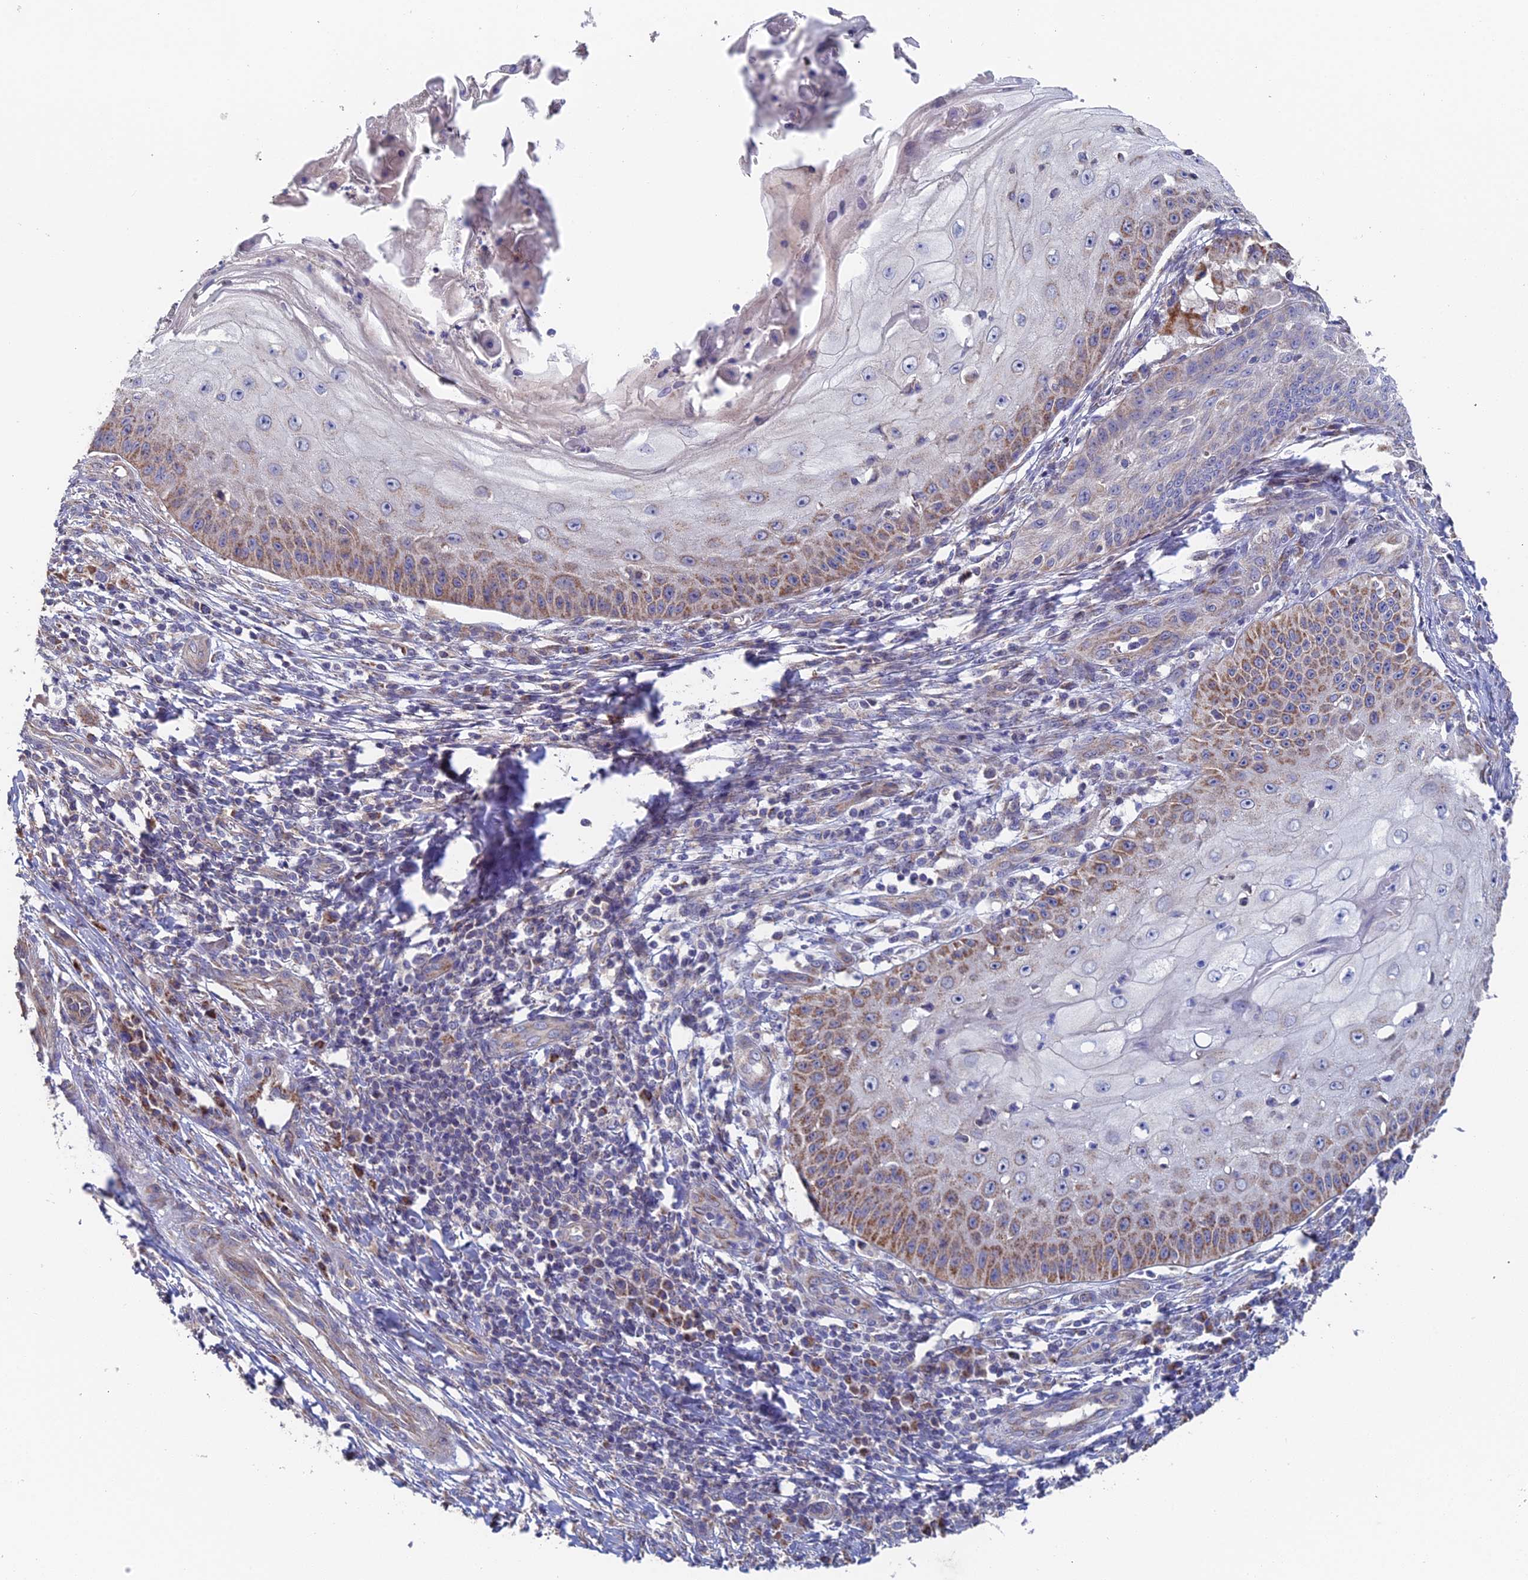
{"staining": {"intensity": "moderate", "quantity": "<25%", "location": "cytoplasmic/membranous"}, "tissue": "skin cancer", "cell_type": "Tumor cells", "image_type": "cancer", "snomed": [{"axis": "morphology", "description": "Squamous cell carcinoma, NOS"}, {"axis": "topography", "description": "Skin"}], "caption": "Tumor cells display moderate cytoplasmic/membranous positivity in approximately <25% of cells in skin cancer. (DAB IHC, brown staining for protein, blue staining for nuclei).", "gene": "ECSIT", "patient": {"sex": "male", "age": 70}}